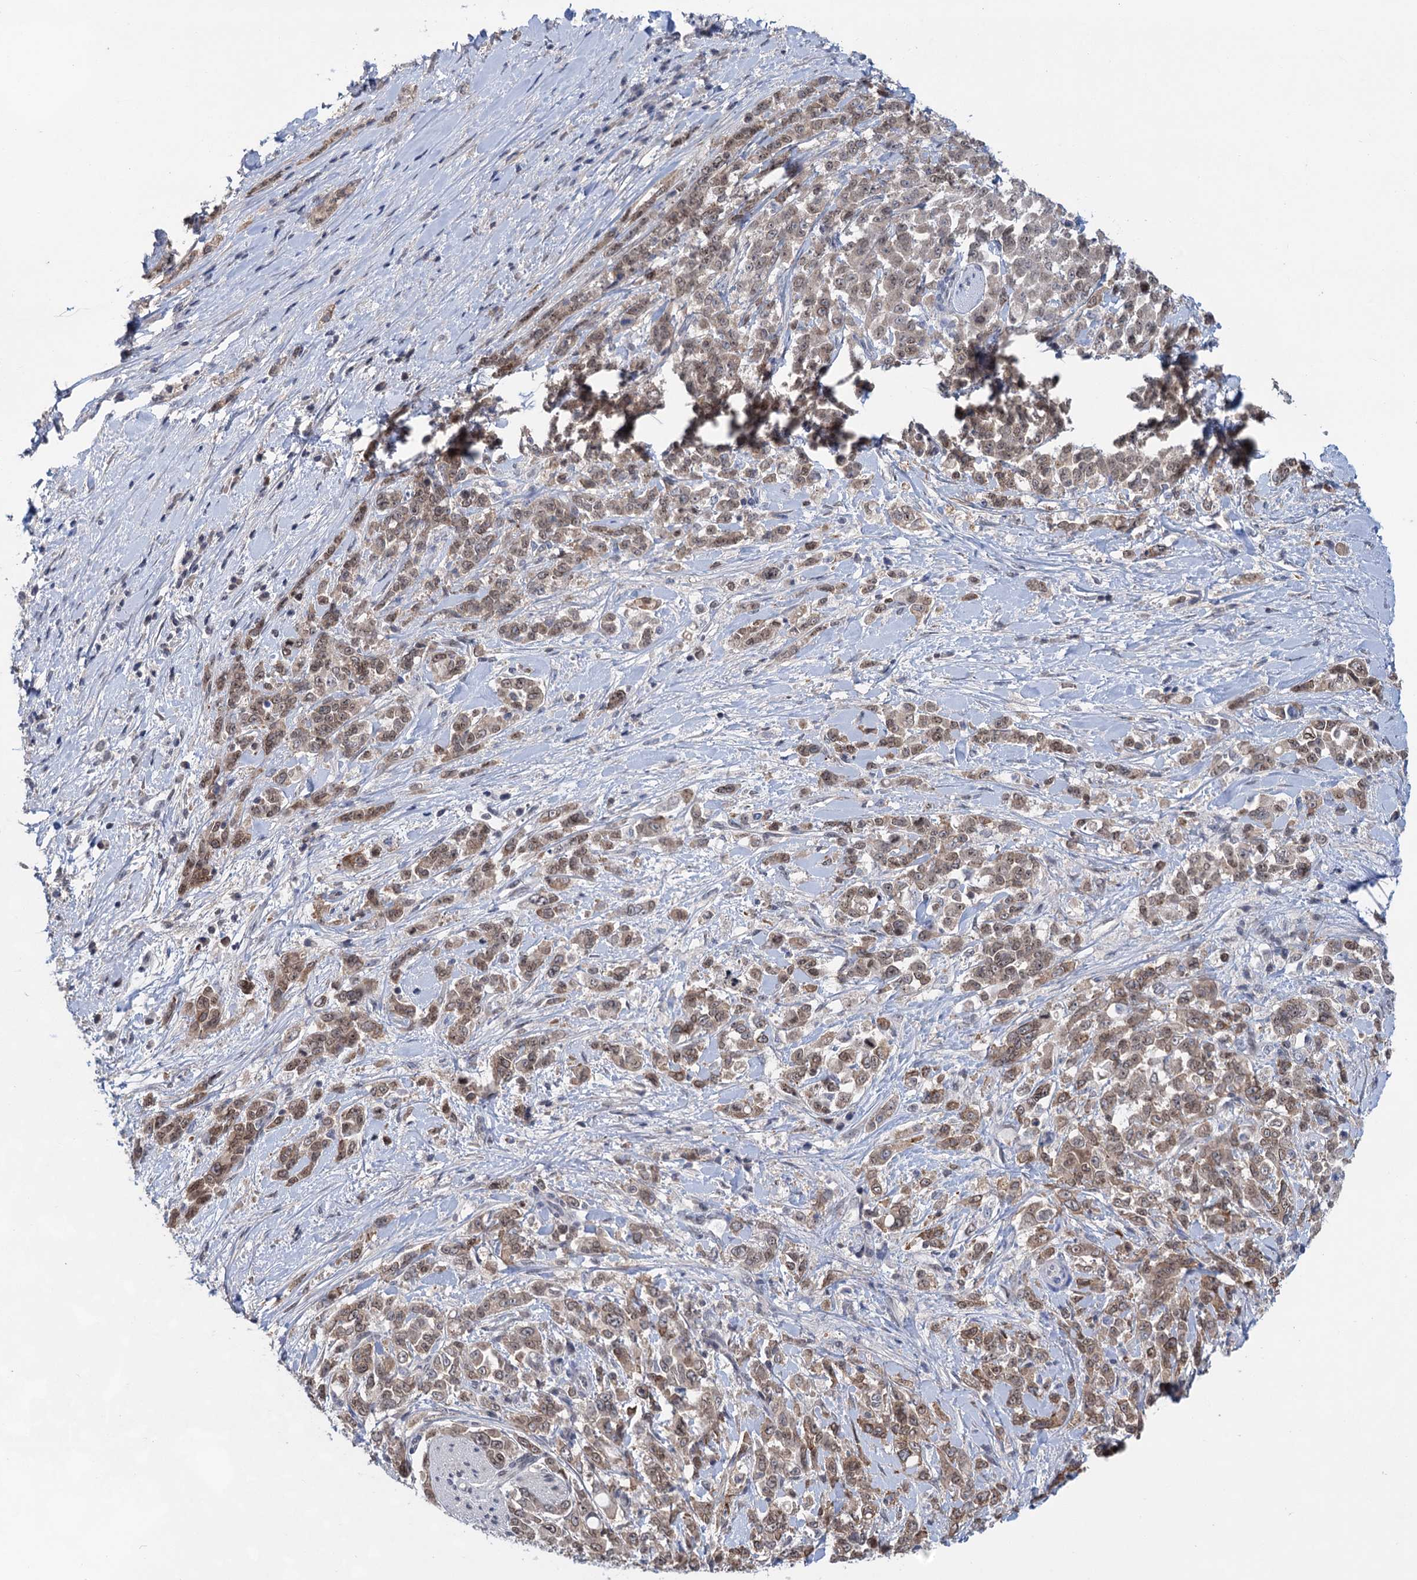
{"staining": {"intensity": "weak", "quantity": ">75%", "location": "cytoplasmic/membranous,nuclear"}, "tissue": "pancreatic cancer", "cell_type": "Tumor cells", "image_type": "cancer", "snomed": [{"axis": "morphology", "description": "Normal tissue, NOS"}, {"axis": "morphology", "description": "Adenocarcinoma, NOS"}, {"axis": "topography", "description": "Pancreas"}], "caption": "A micrograph showing weak cytoplasmic/membranous and nuclear positivity in approximately >75% of tumor cells in pancreatic cancer (adenocarcinoma), as visualized by brown immunohistochemical staining.", "gene": "TTC17", "patient": {"sex": "female", "age": 64}}